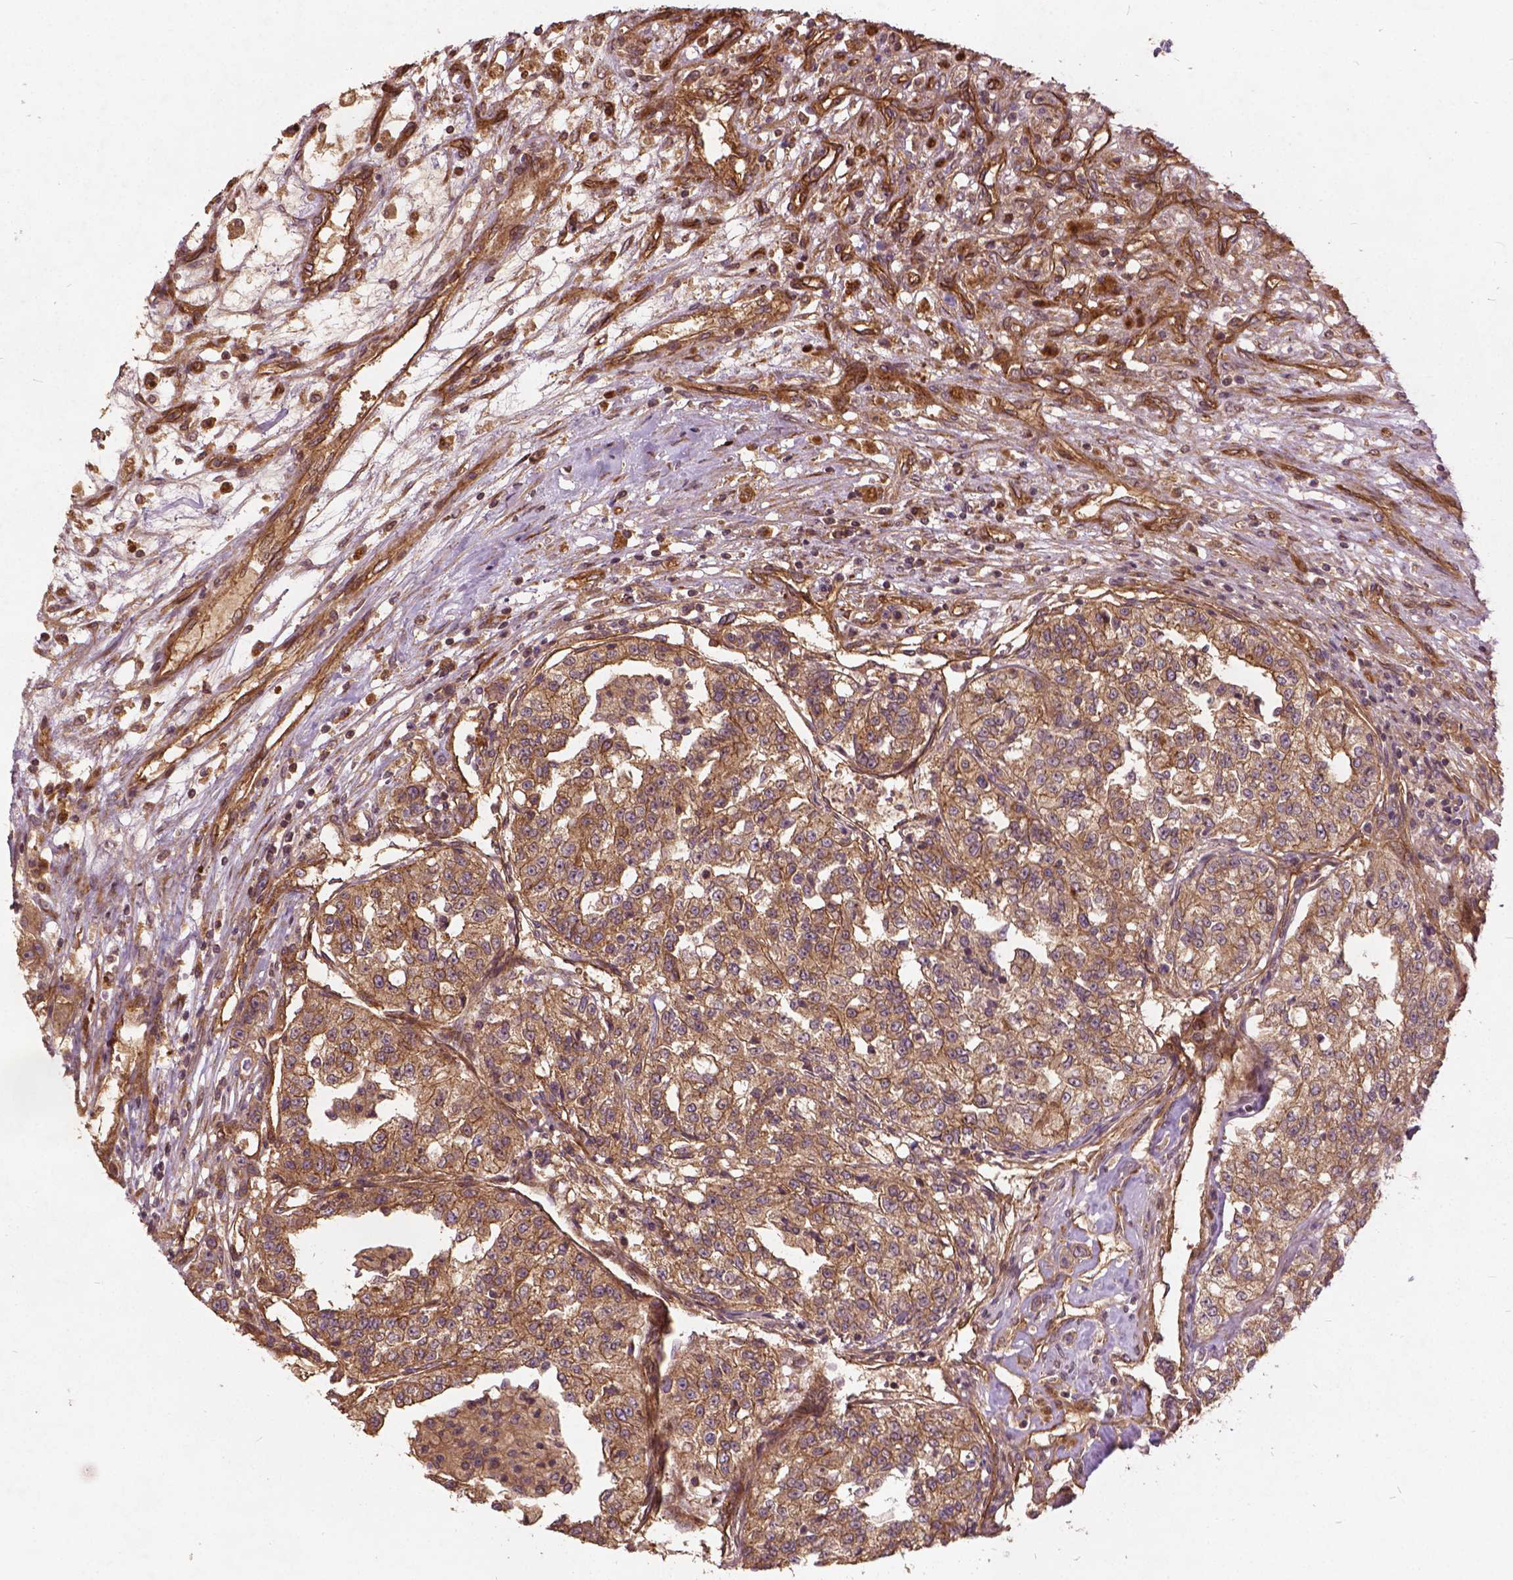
{"staining": {"intensity": "moderate", "quantity": ">75%", "location": "cytoplasmic/membranous"}, "tissue": "renal cancer", "cell_type": "Tumor cells", "image_type": "cancer", "snomed": [{"axis": "morphology", "description": "Adenocarcinoma, NOS"}, {"axis": "topography", "description": "Kidney"}], "caption": "Renal adenocarcinoma tissue shows moderate cytoplasmic/membranous staining in approximately >75% of tumor cells (Brightfield microscopy of DAB IHC at high magnification).", "gene": "UBXN2A", "patient": {"sex": "female", "age": 63}}